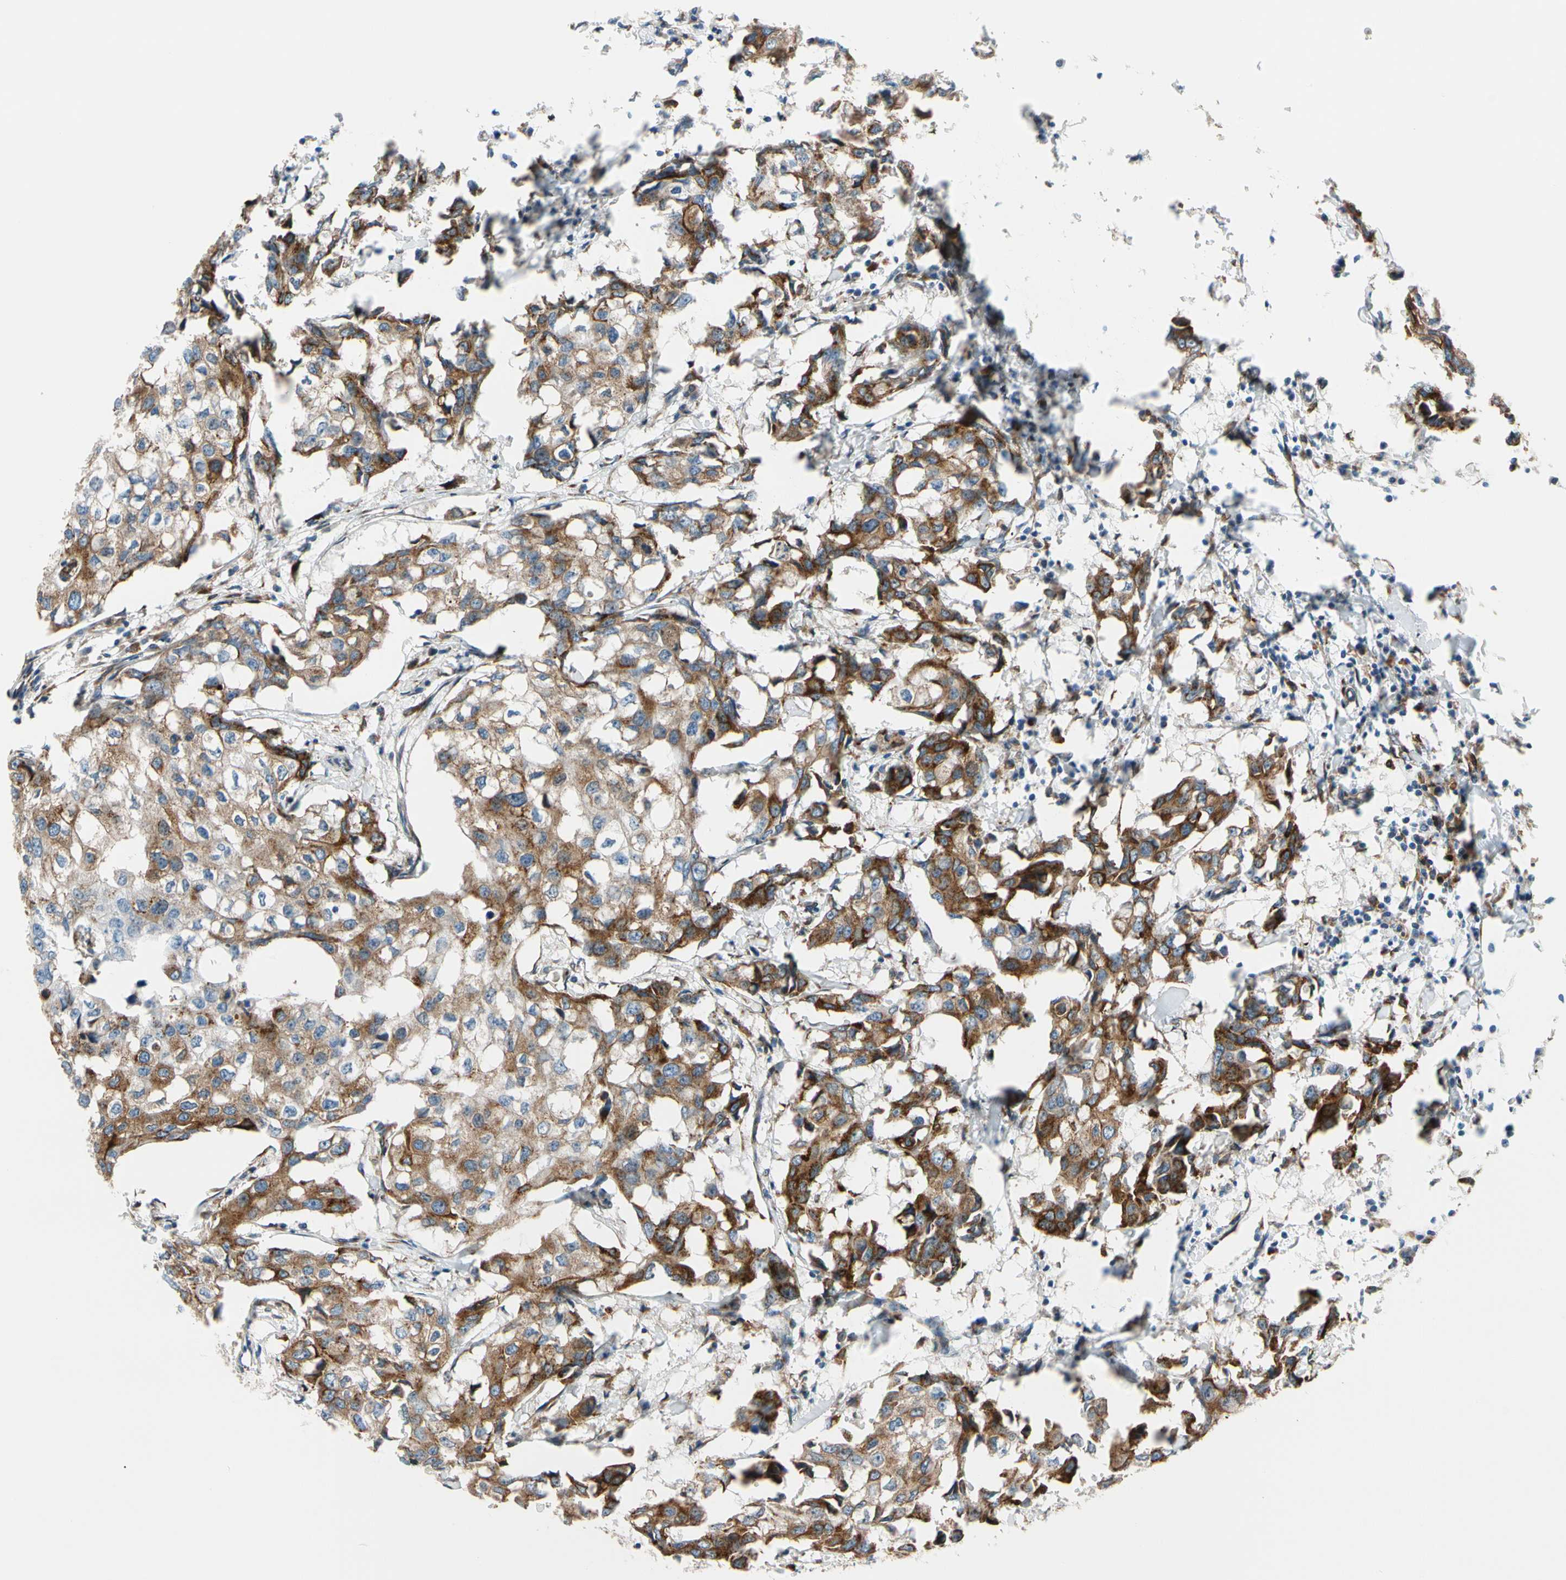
{"staining": {"intensity": "strong", "quantity": "25%-75%", "location": "cytoplasmic/membranous"}, "tissue": "breast cancer", "cell_type": "Tumor cells", "image_type": "cancer", "snomed": [{"axis": "morphology", "description": "Duct carcinoma"}, {"axis": "topography", "description": "Breast"}], "caption": "The micrograph displays immunohistochemical staining of intraductal carcinoma (breast). There is strong cytoplasmic/membranous staining is identified in approximately 25%-75% of tumor cells.", "gene": "NUCB1", "patient": {"sex": "female", "age": 27}}